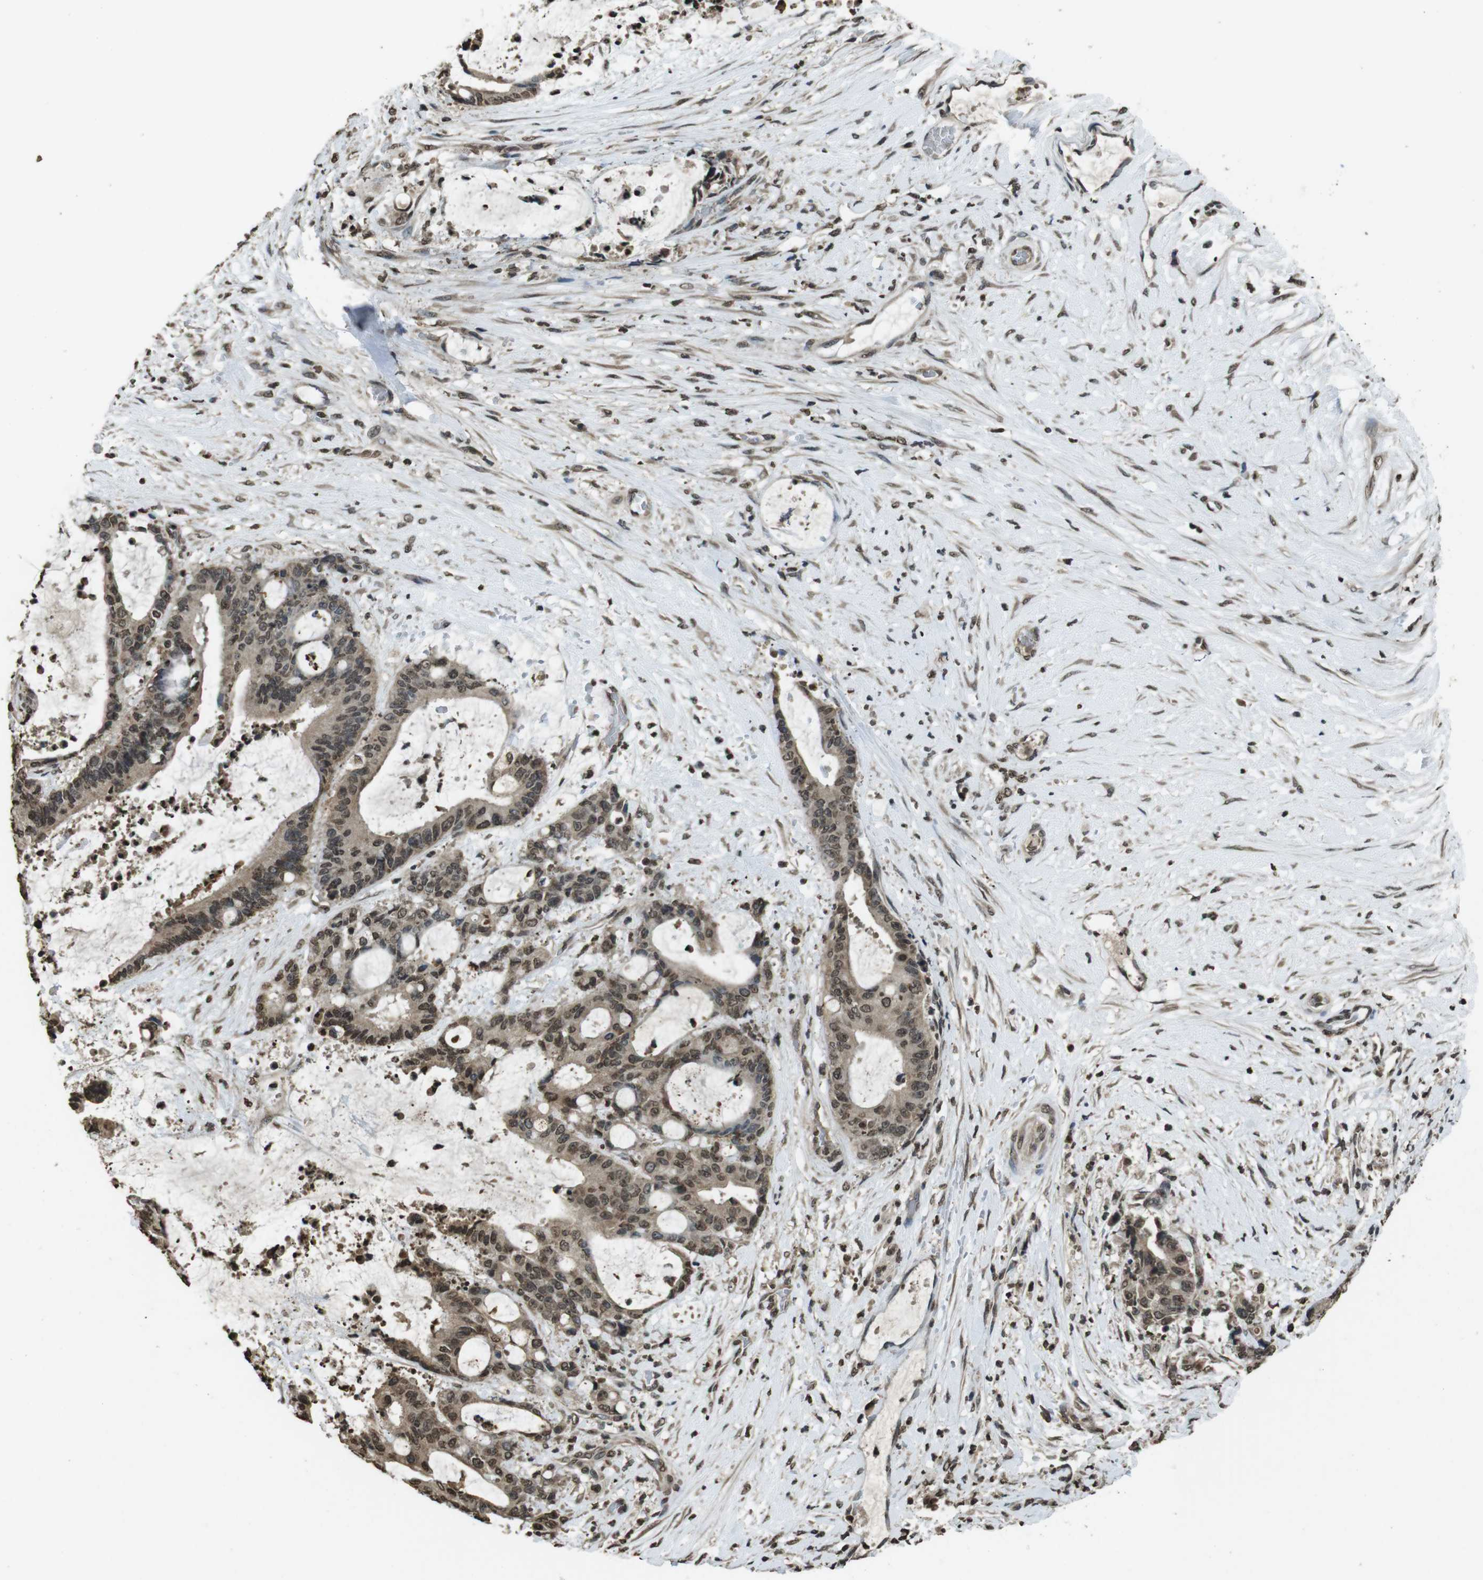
{"staining": {"intensity": "moderate", "quantity": ">75%", "location": "nuclear"}, "tissue": "liver cancer", "cell_type": "Tumor cells", "image_type": "cancer", "snomed": [{"axis": "morphology", "description": "Normal tissue, NOS"}, {"axis": "morphology", "description": "Cholangiocarcinoma"}, {"axis": "topography", "description": "Liver"}, {"axis": "topography", "description": "Peripheral nerve tissue"}], "caption": "Protein analysis of liver cholangiocarcinoma tissue demonstrates moderate nuclear staining in approximately >75% of tumor cells. Nuclei are stained in blue.", "gene": "MAF", "patient": {"sex": "female", "age": 73}}